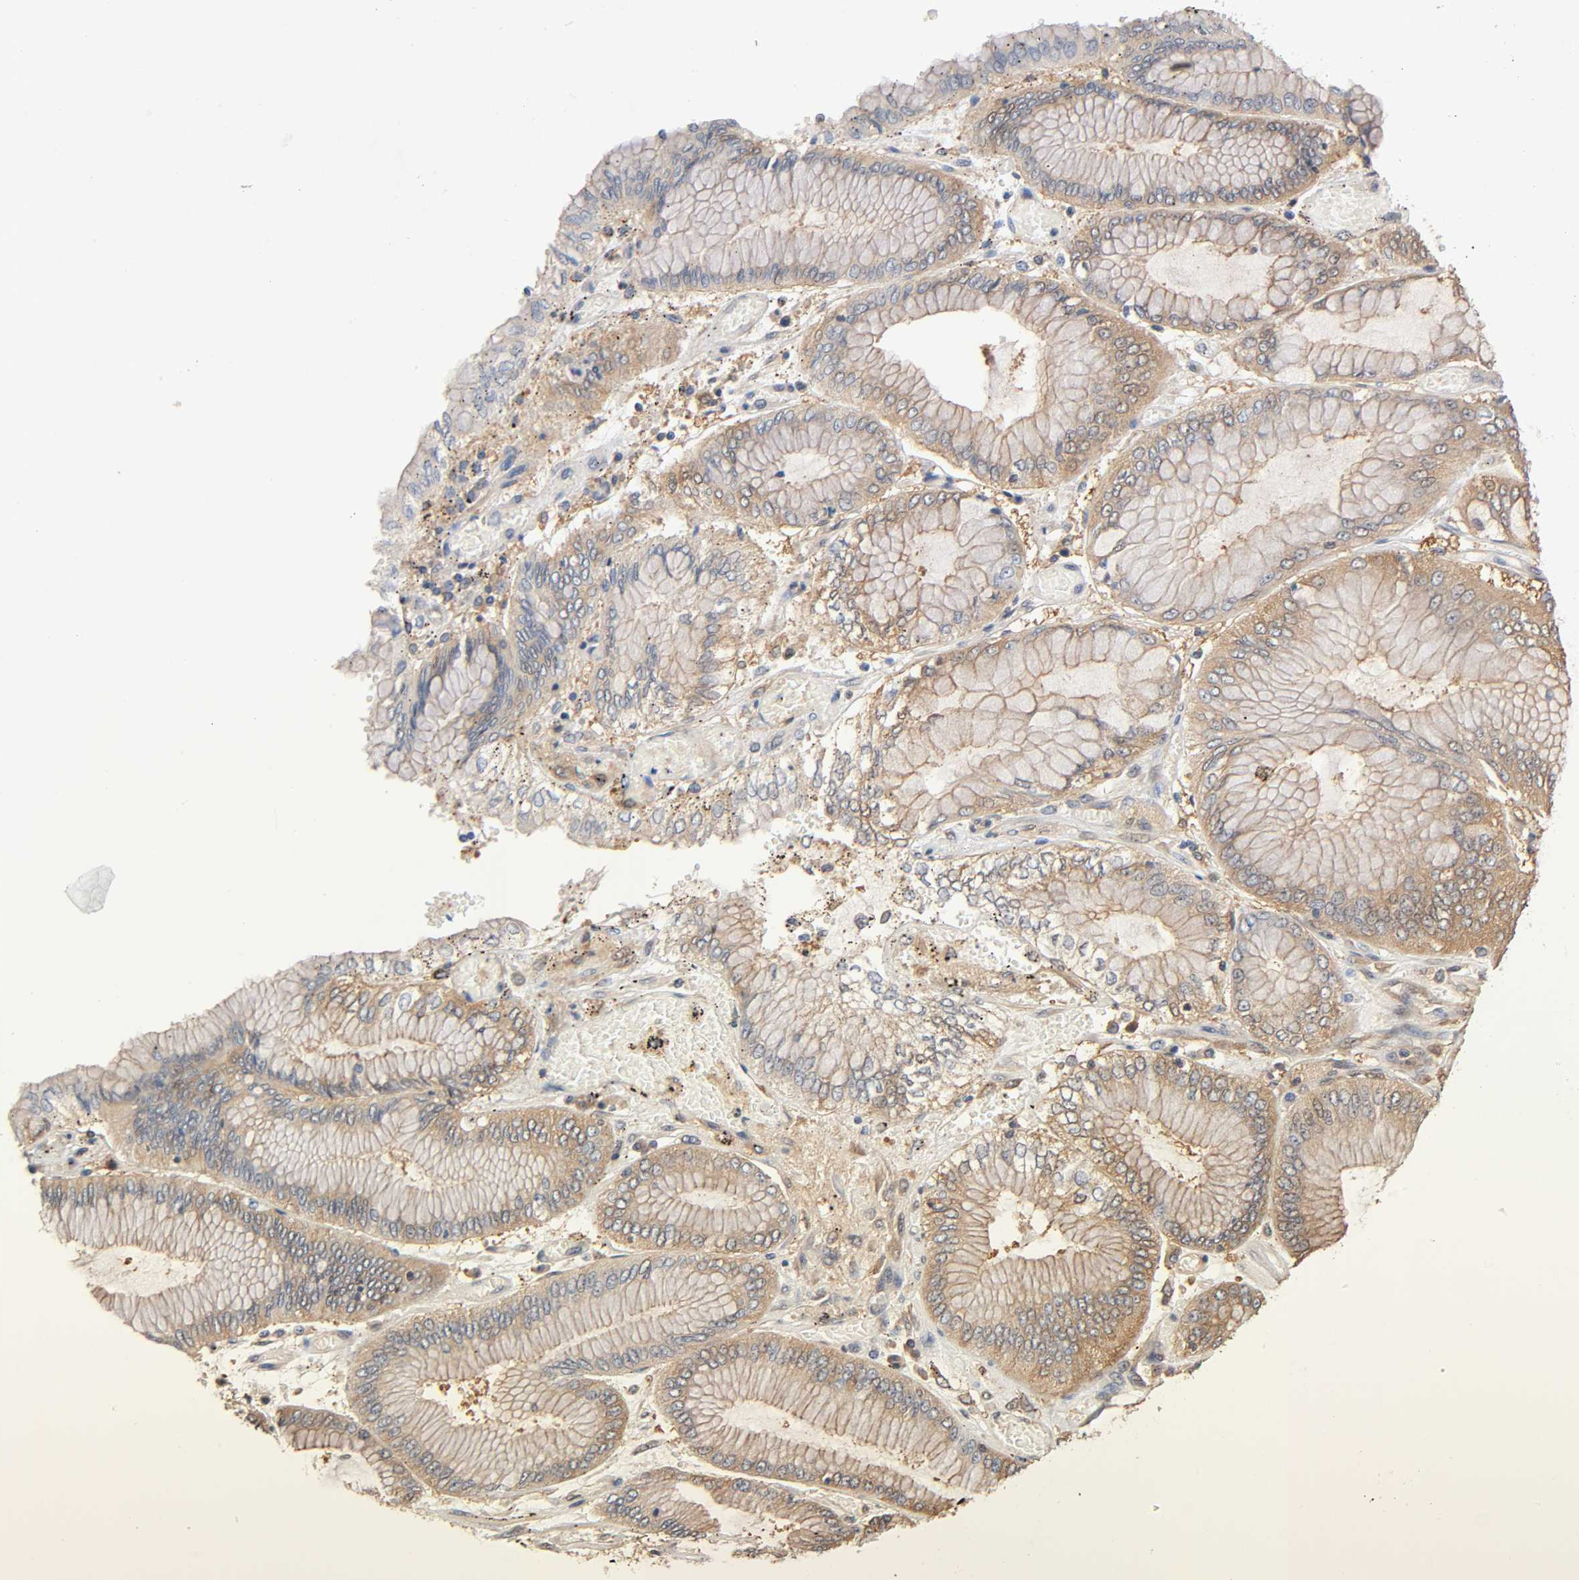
{"staining": {"intensity": "moderate", "quantity": ">75%", "location": "cytoplasmic/membranous"}, "tissue": "stomach cancer", "cell_type": "Tumor cells", "image_type": "cancer", "snomed": [{"axis": "morphology", "description": "Normal tissue, NOS"}, {"axis": "morphology", "description": "Adenocarcinoma, NOS"}, {"axis": "topography", "description": "Stomach, upper"}, {"axis": "topography", "description": "Stomach"}], "caption": "Approximately >75% of tumor cells in human stomach adenocarcinoma exhibit moderate cytoplasmic/membranous protein expression as visualized by brown immunohistochemical staining.", "gene": "ALDOA", "patient": {"sex": "male", "age": 76}}